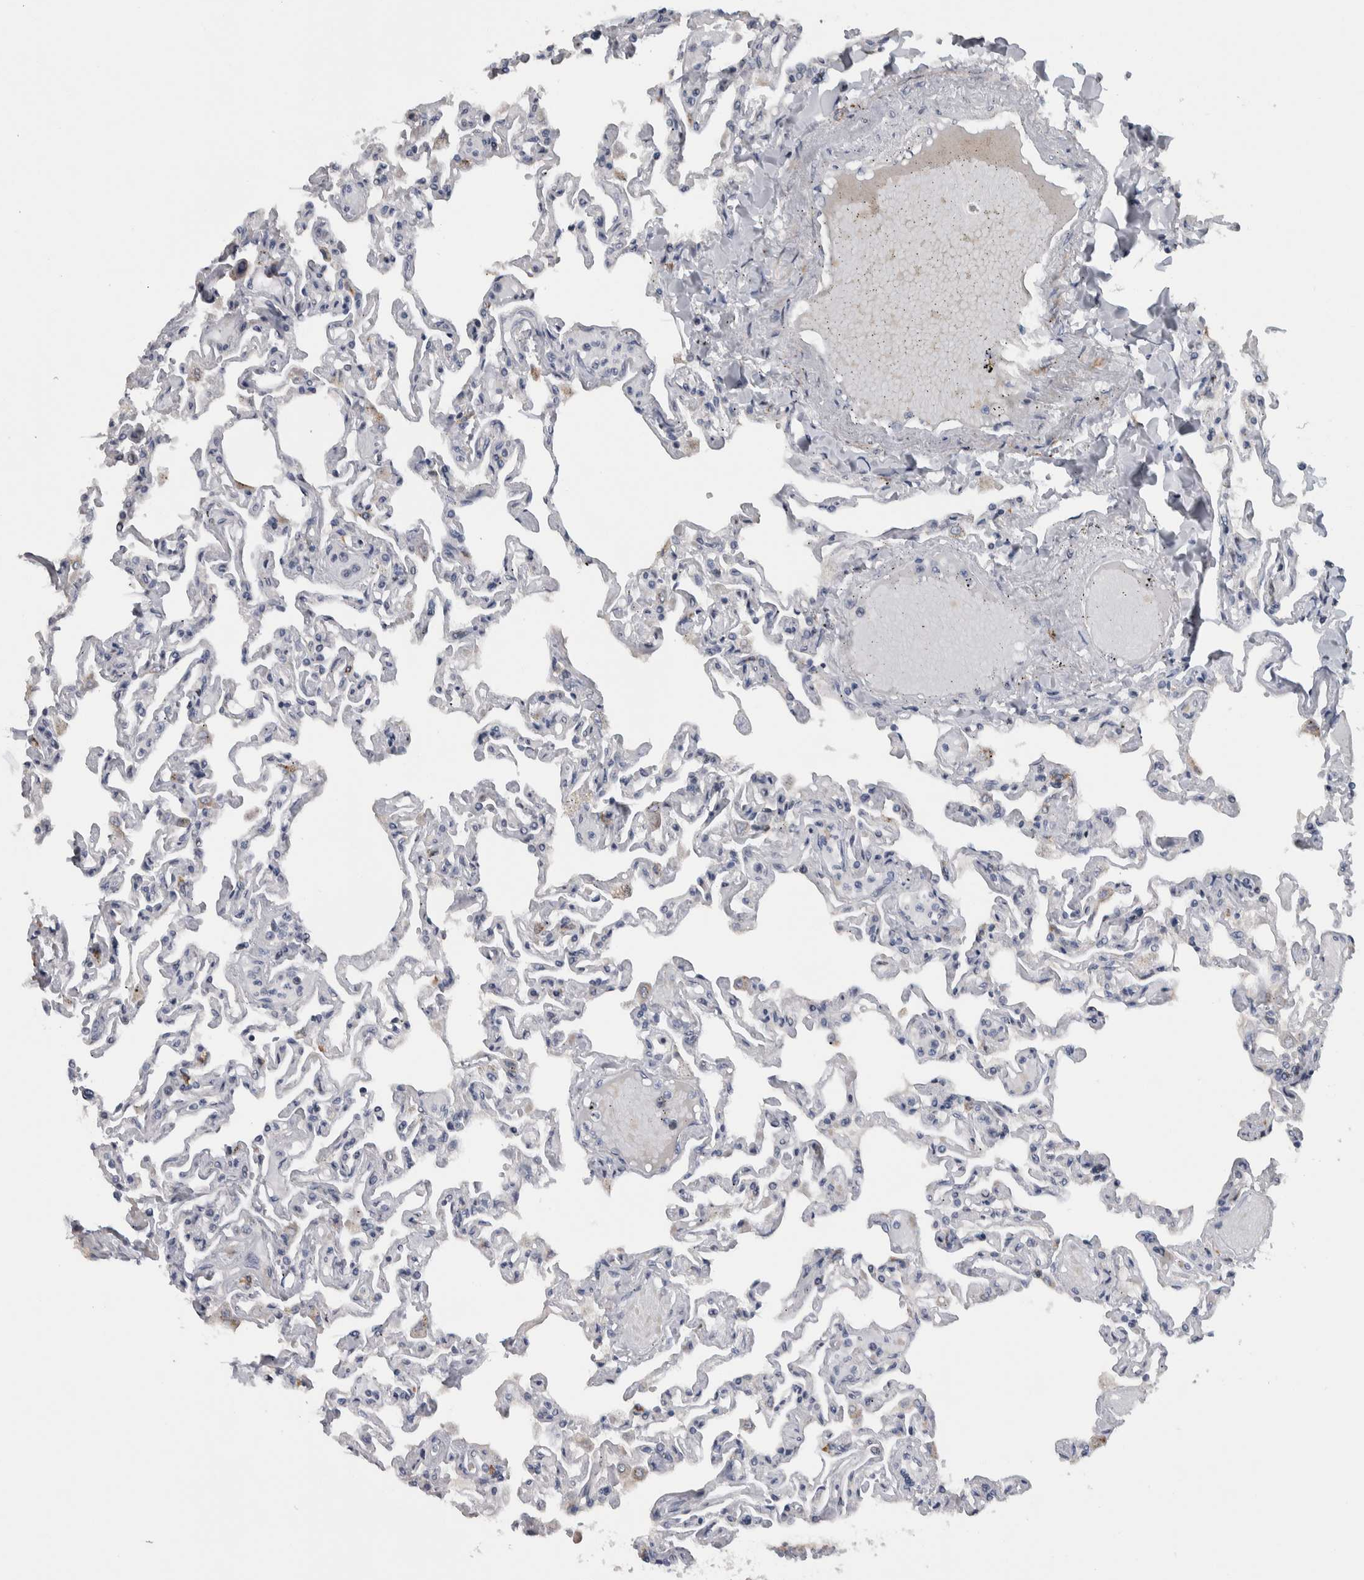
{"staining": {"intensity": "negative", "quantity": "none", "location": "none"}, "tissue": "lung", "cell_type": "Alveolar cells", "image_type": "normal", "snomed": [{"axis": "morphology", "description": "Normal tissue, NOS"}, {"axis": "topography", "description": "Lung"}], "caption": "This is an IHC histopathology image of unremarkable human lung. There is no positivity in alveolar cells.", "gene": "FAM83G", "patient": {"sex": "male", "age": 21}}